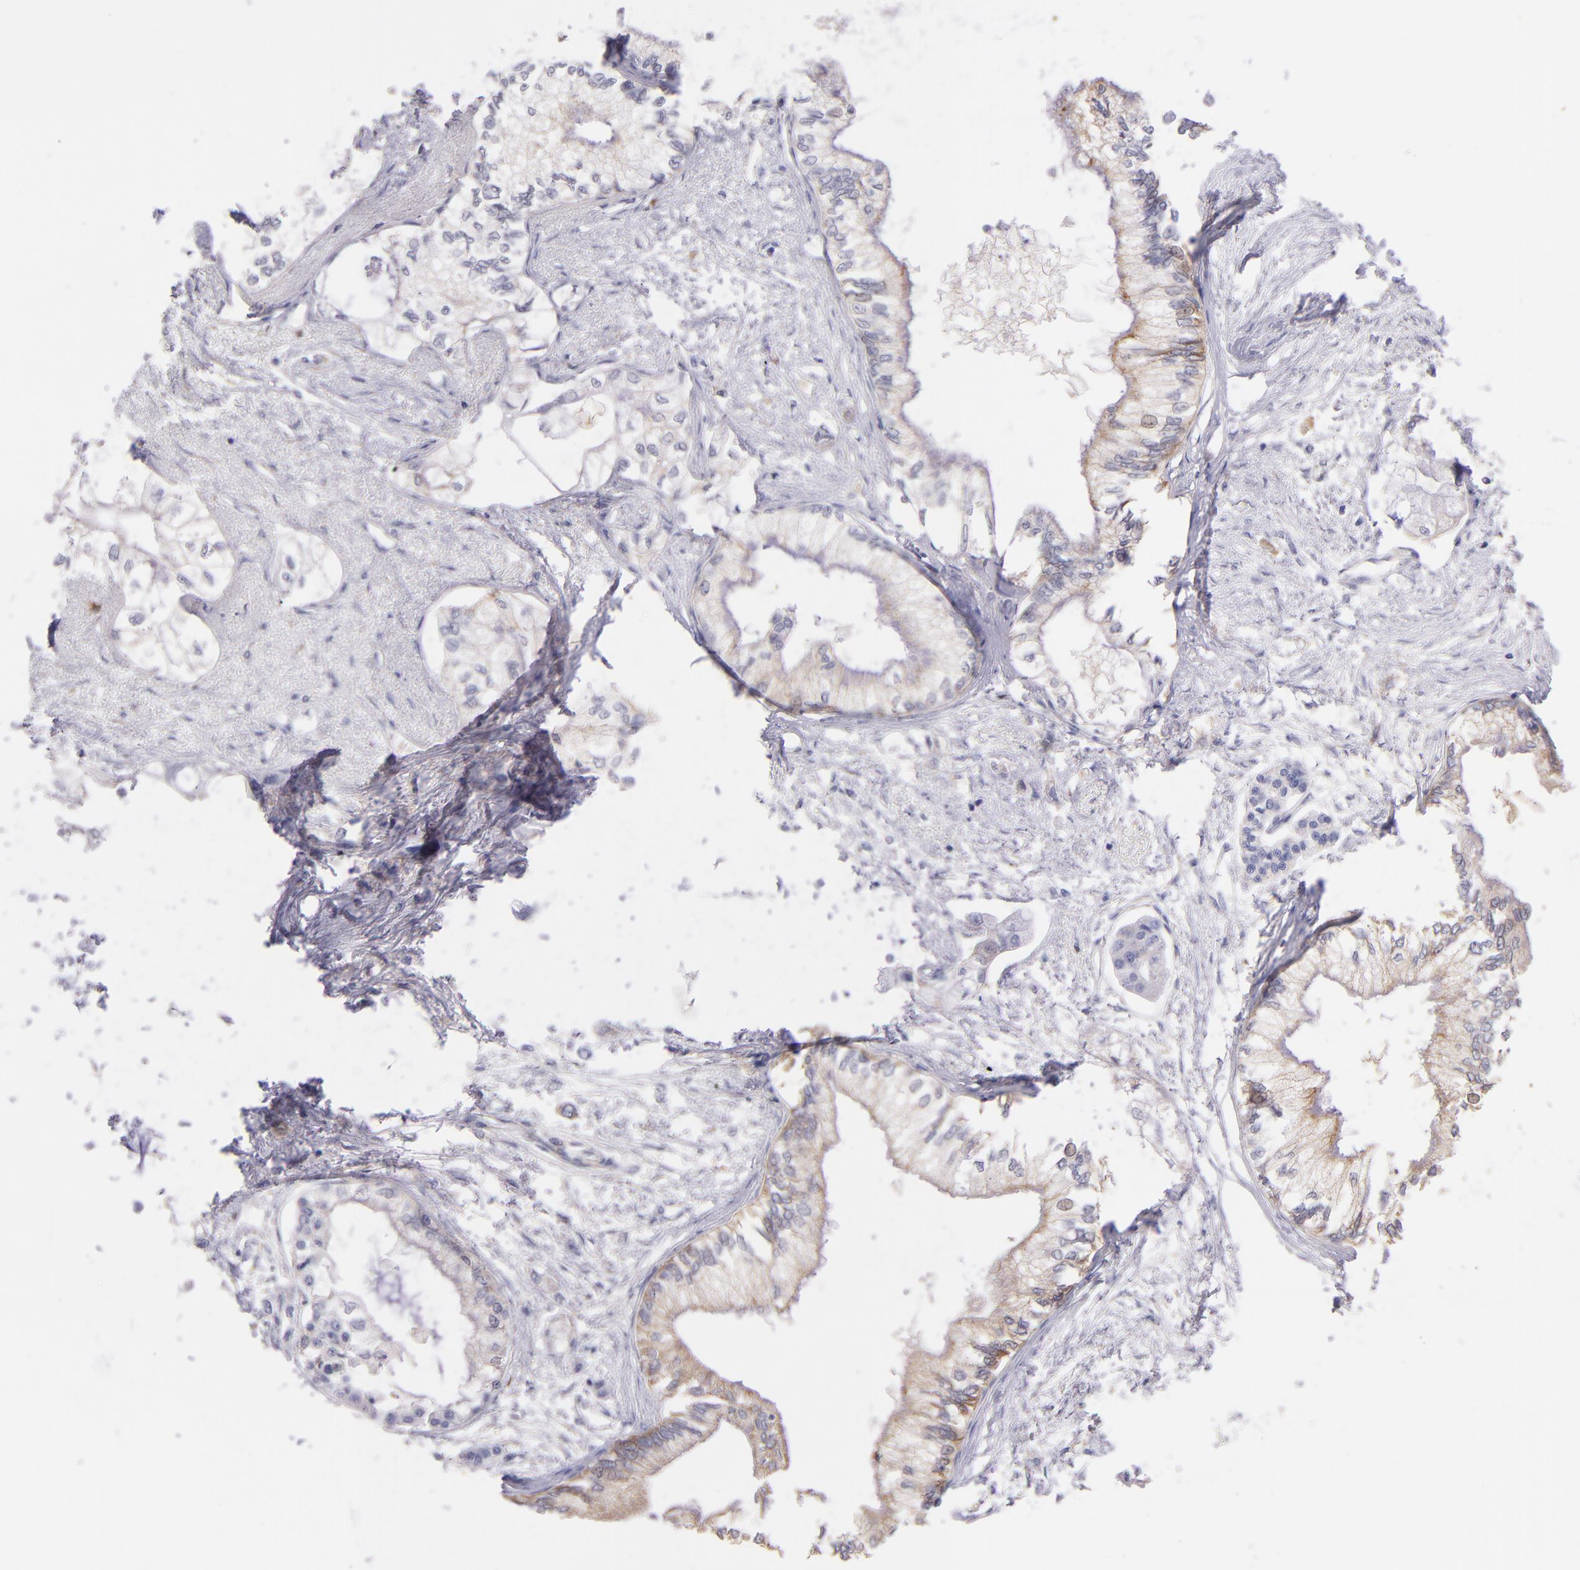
{"staining": {"intensity": "weak", "quantity": ">75%", "location": "cytoplasmic/membranous"}, "tissue": "pancreatic cancer", "cell_type": "Tumor cells", "image_type": "cancer", "snomed": [{"axis": "morphology", "description": "Adenocarcinoma, NOS"}, {"axis": "topography", "description": "Pancreas"}], "caption": "Protein staining of pancreatic cancer tissue shows weak cytoplasmic/membranous expression in approximately >75% of tumor cells.", "gene": "SH2D4A", "patient": {"sex": "male", "age": 79}}